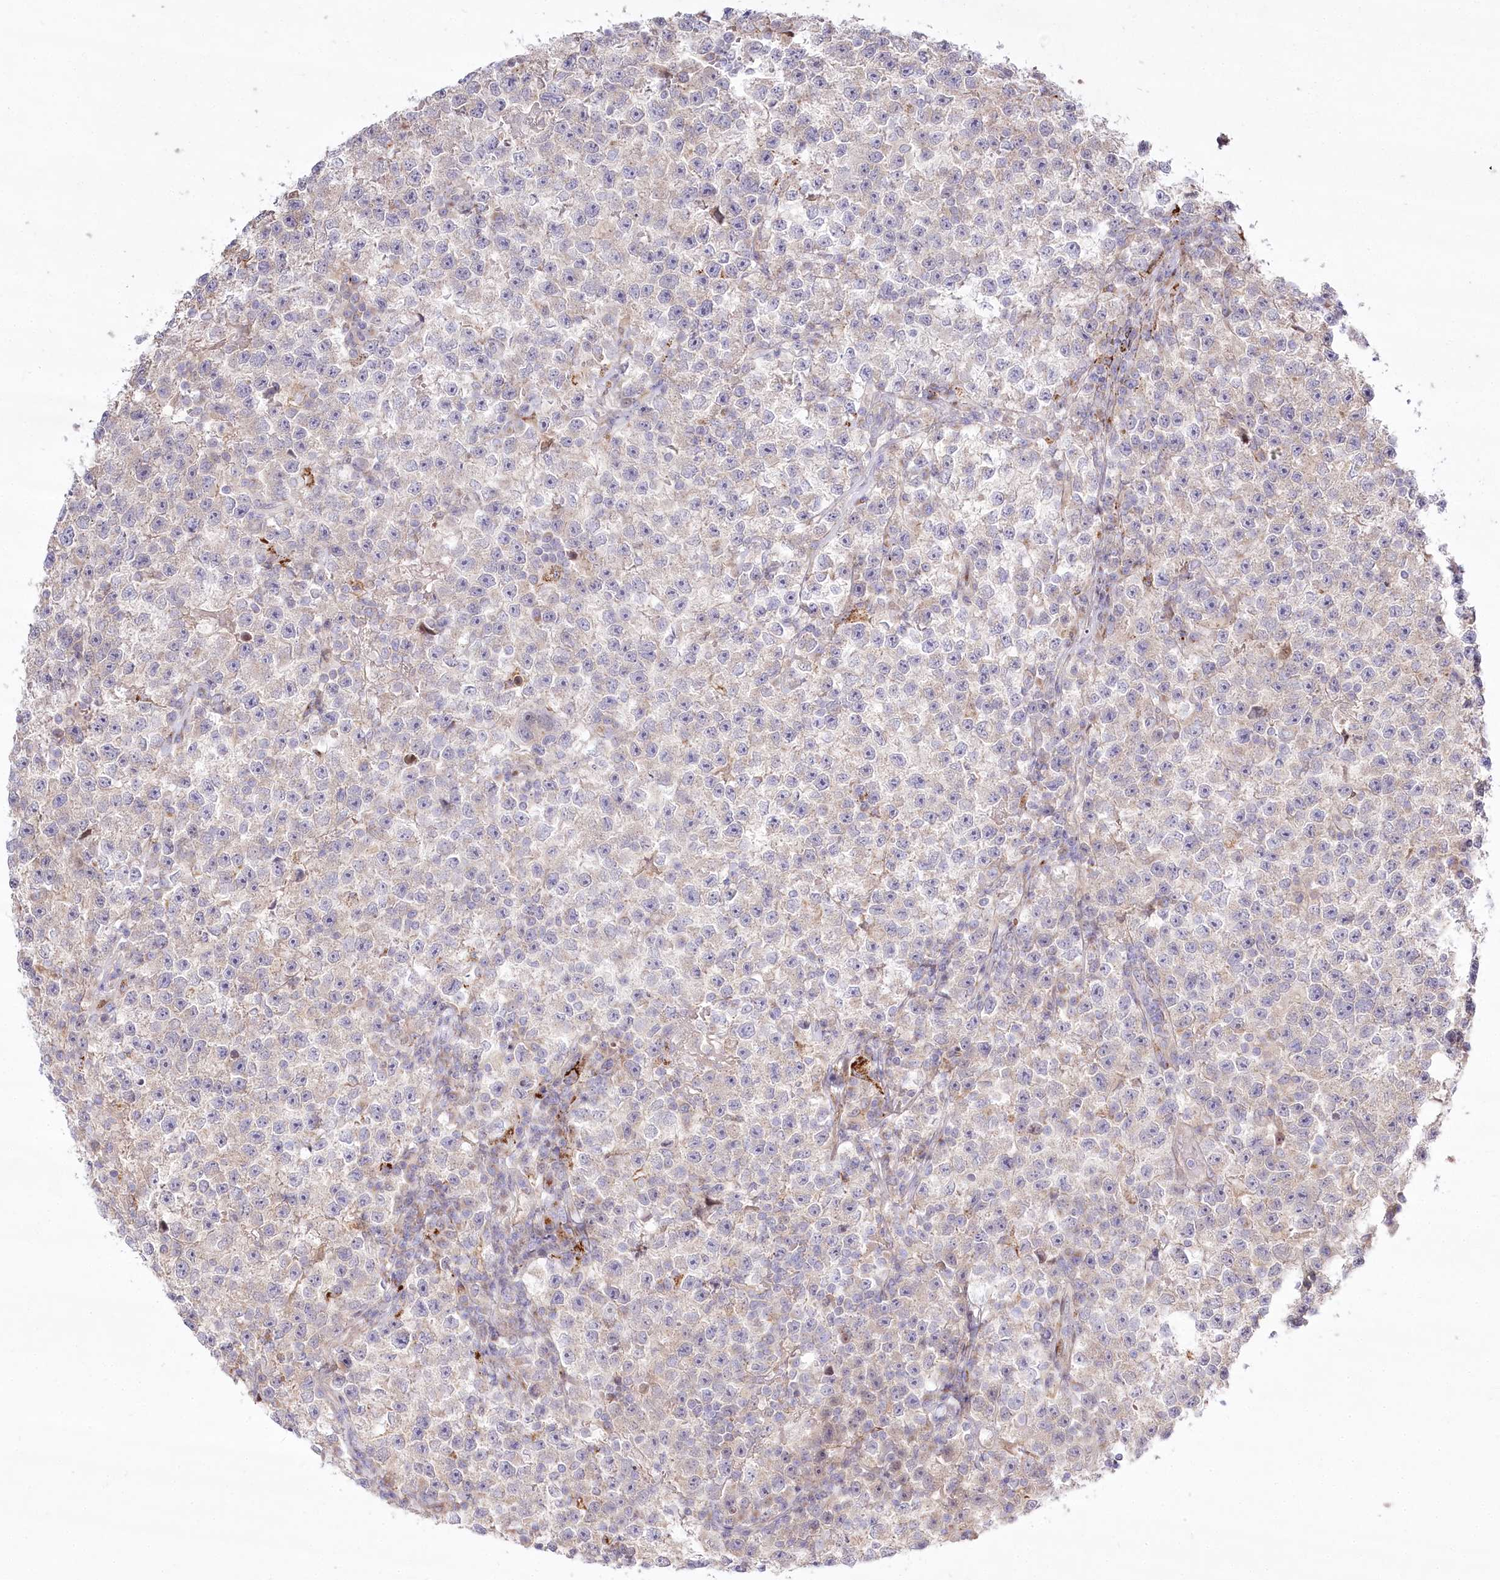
{"staining": {"intensity": "negative", "quantity": "none", "location": "none"}, "tissue": "testis cancer", "cell_type": "Tumor cells", "image_type": "cancer", "snomed": [{"axis": "morphology", "description": "Seminoma, NOS"}, {"axis": "topography", "description": "Testis"}], "caption": "This is a histopathology image of IHC staining of seminoma (testis), which shows no staining in tumor cells.", "gene": "CEP164", "patient": {"sex": "male", "age": 22}}